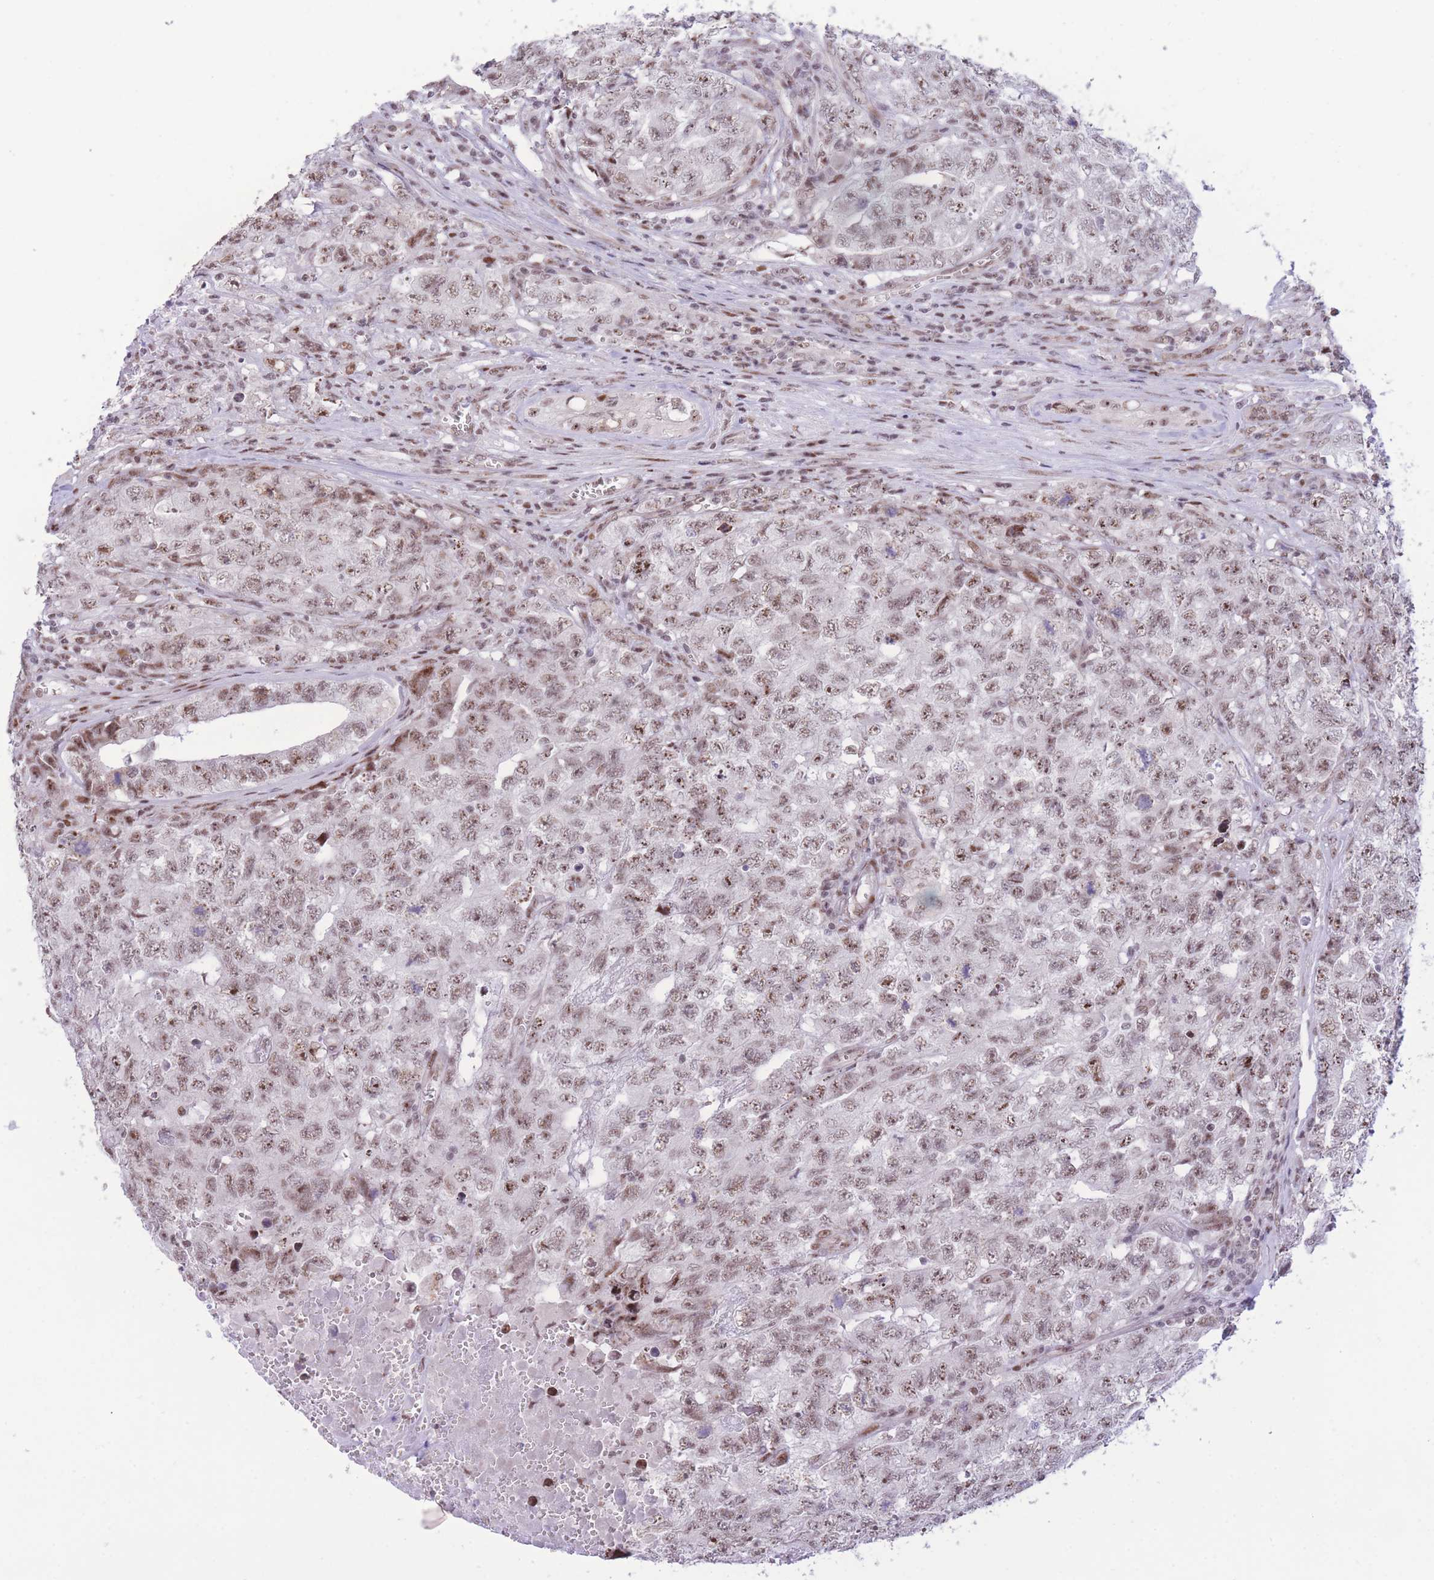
{"staining": {"intensity": "moderate", "quantity": ">75%", "location": "nuclear"}, "tissue": "testis cancer", "cell_type": "Tumor cells", "image_type": "cancer", "snomed": [{"axis": "morphology", "description": "Carcinoma, Embryonal, NOS"}, {"axis": "topography", "description": "Testis"}], "caption": "Protein expression analysis of testis embryonal carcinoma demonstrates moderate nuclear positivity in approximately >75% of tumor cells.", "gene": "PCIF1", "patient": {"sex": "male", "age": 31}}